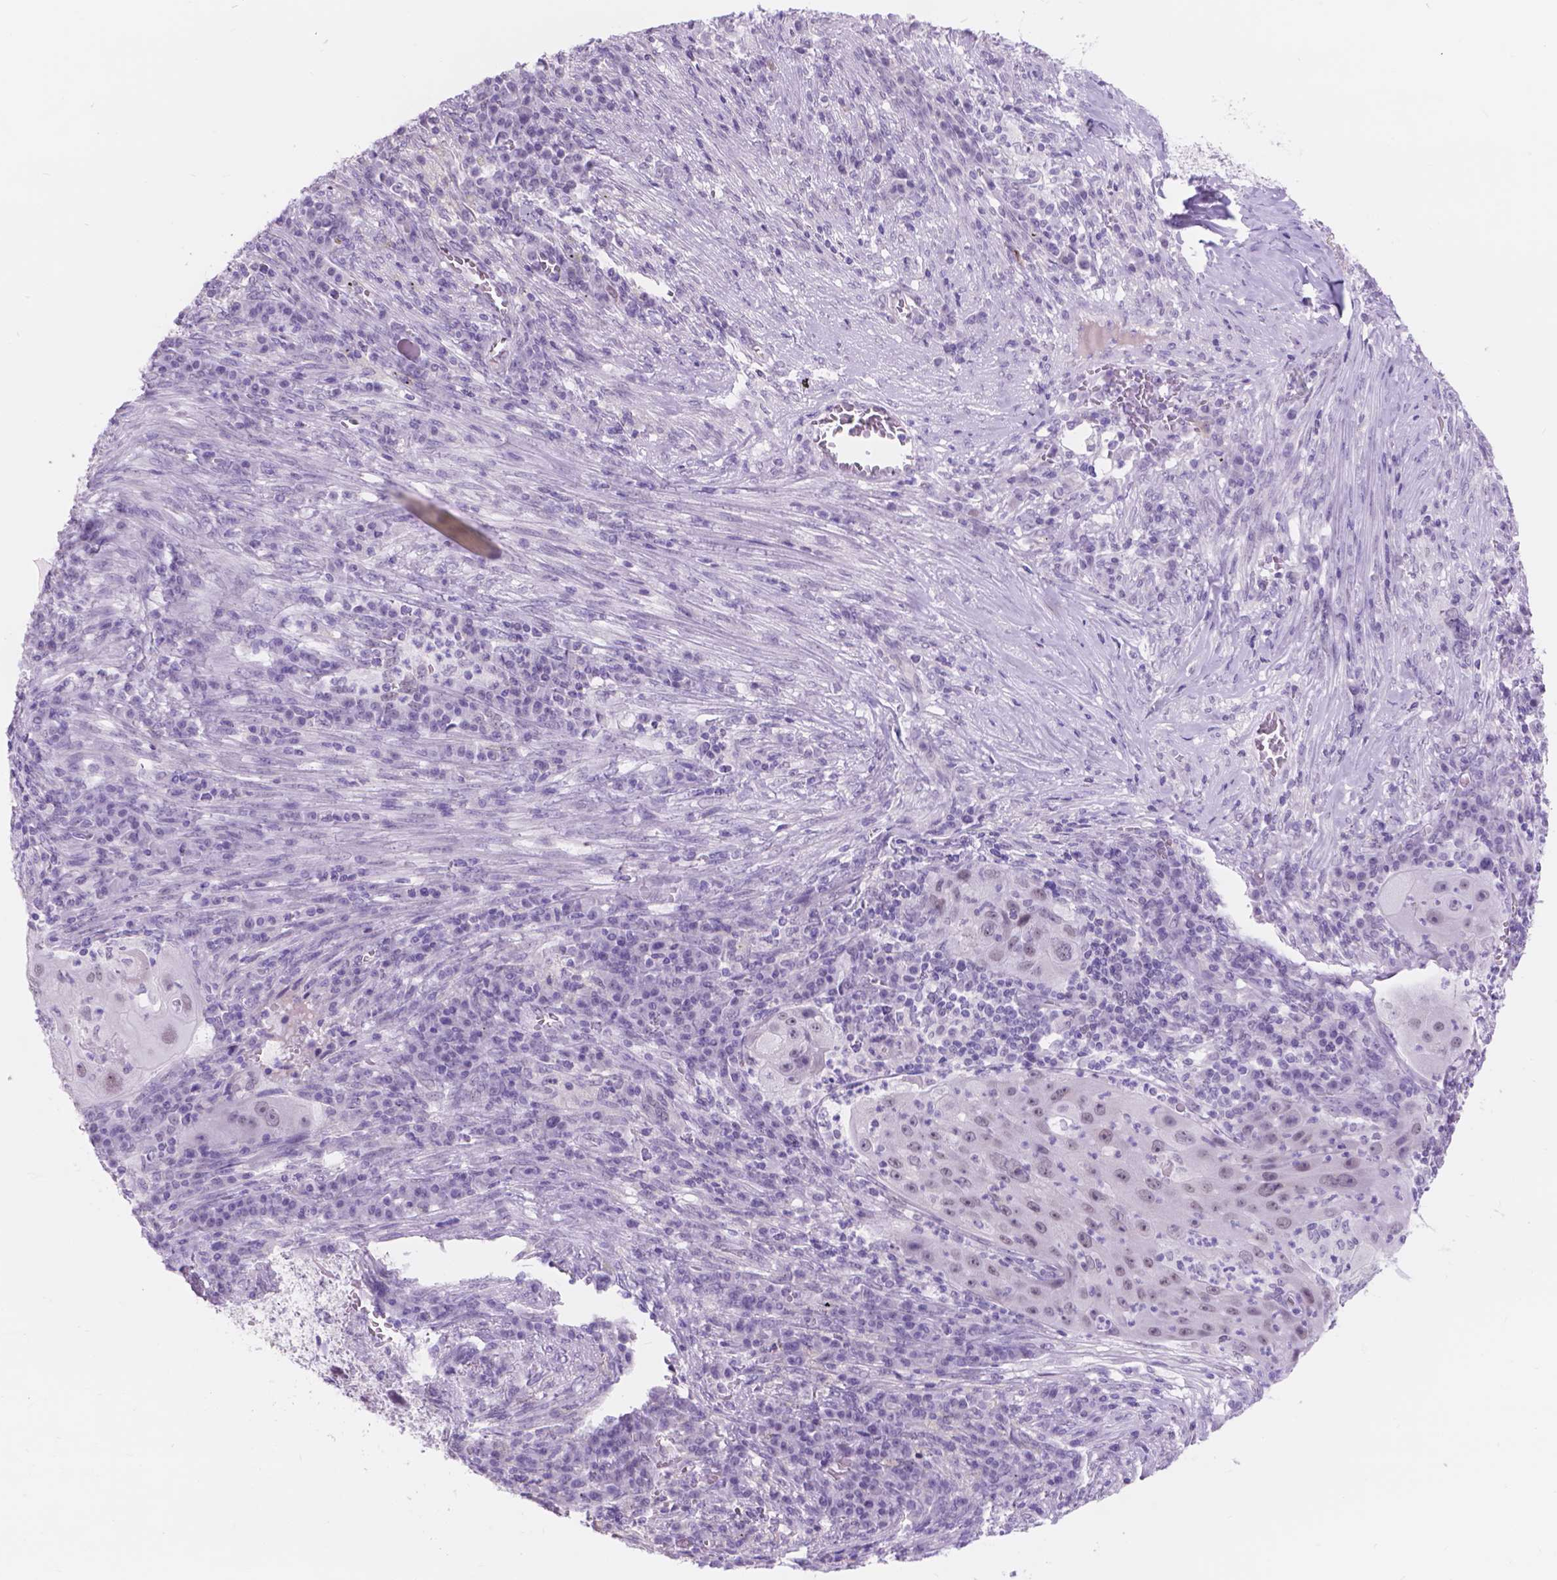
{"staining": {"intensity": "negative", "quantity": "none", "location": "none"}, "tissue": "lung cancer", "cell_type": "Tumor cells", "image_type": "cancer", "snomed": [{"axis": "morphology", "description": "Squamous cell carcinoma, NOS"}, {"axis": "topography", "description": "Lung"}], "caption": "Tumor cells are negative for brown protein staining in lung squamous cell carcinoma.", "gene": "DCC", "patient": {"sex": "female", "age": 59}}